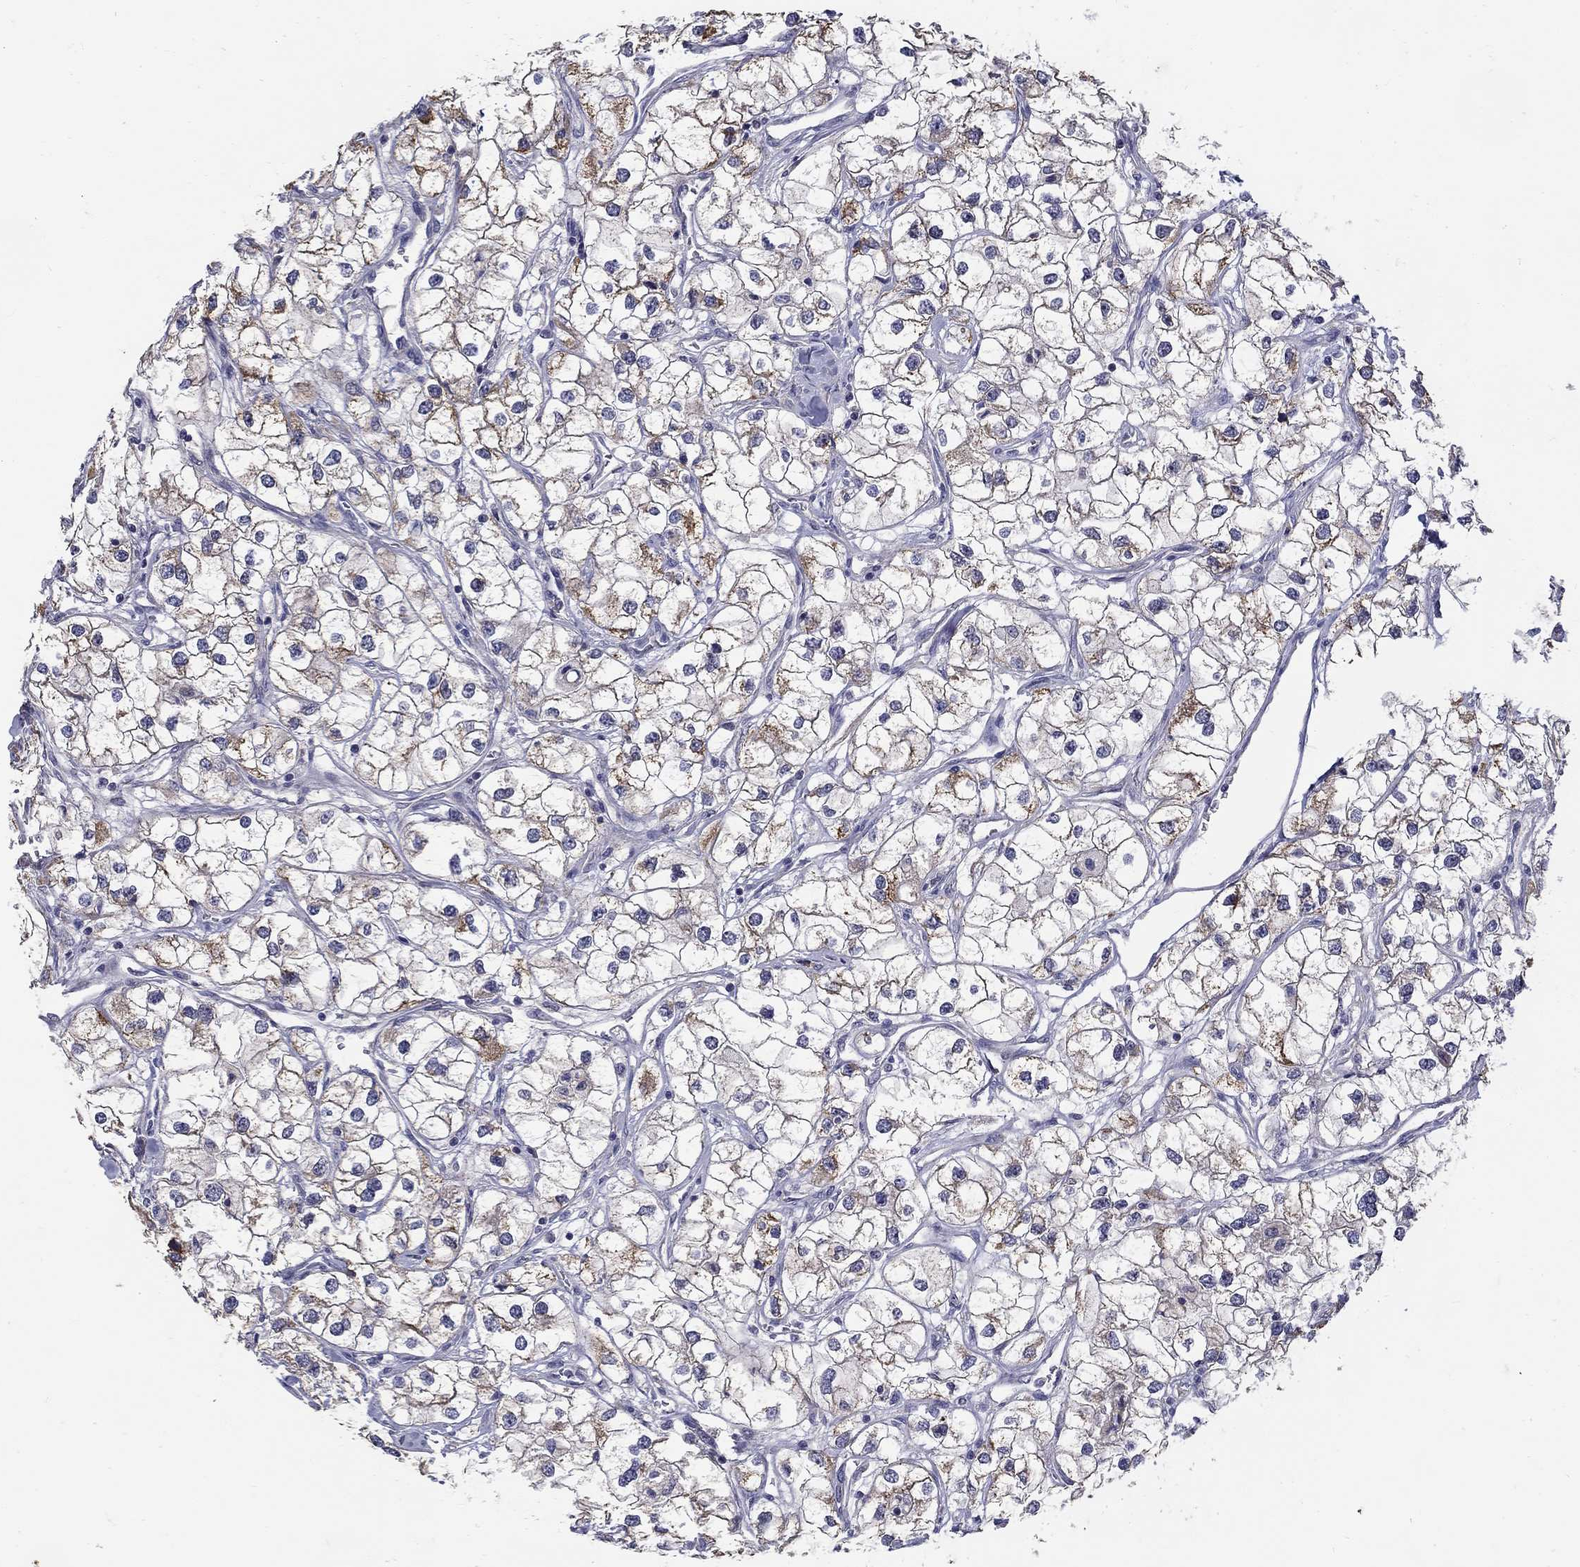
{"staining": {"intensity": "moderate", "quantity": "<25%", "location": "cytoplasmic/membranous"}, "tissue": "renal cancer", "cell_type": "Tumor cells", "image_type": "cancer", "snomed": [{"axis": "morphology", "description": "Adenocarcinoma, NOS"}, {"axis": "topography", "description": "Kidney"}], "caption": "Immunohistochemical staining of human renal cancer (adenocarcinoma) displays moderate cytoplasmic/membranous protein expression in approximately <25% of tumor cells.", "gene": "ABCA4", "patient": {"sex": "male", "age": 59}}